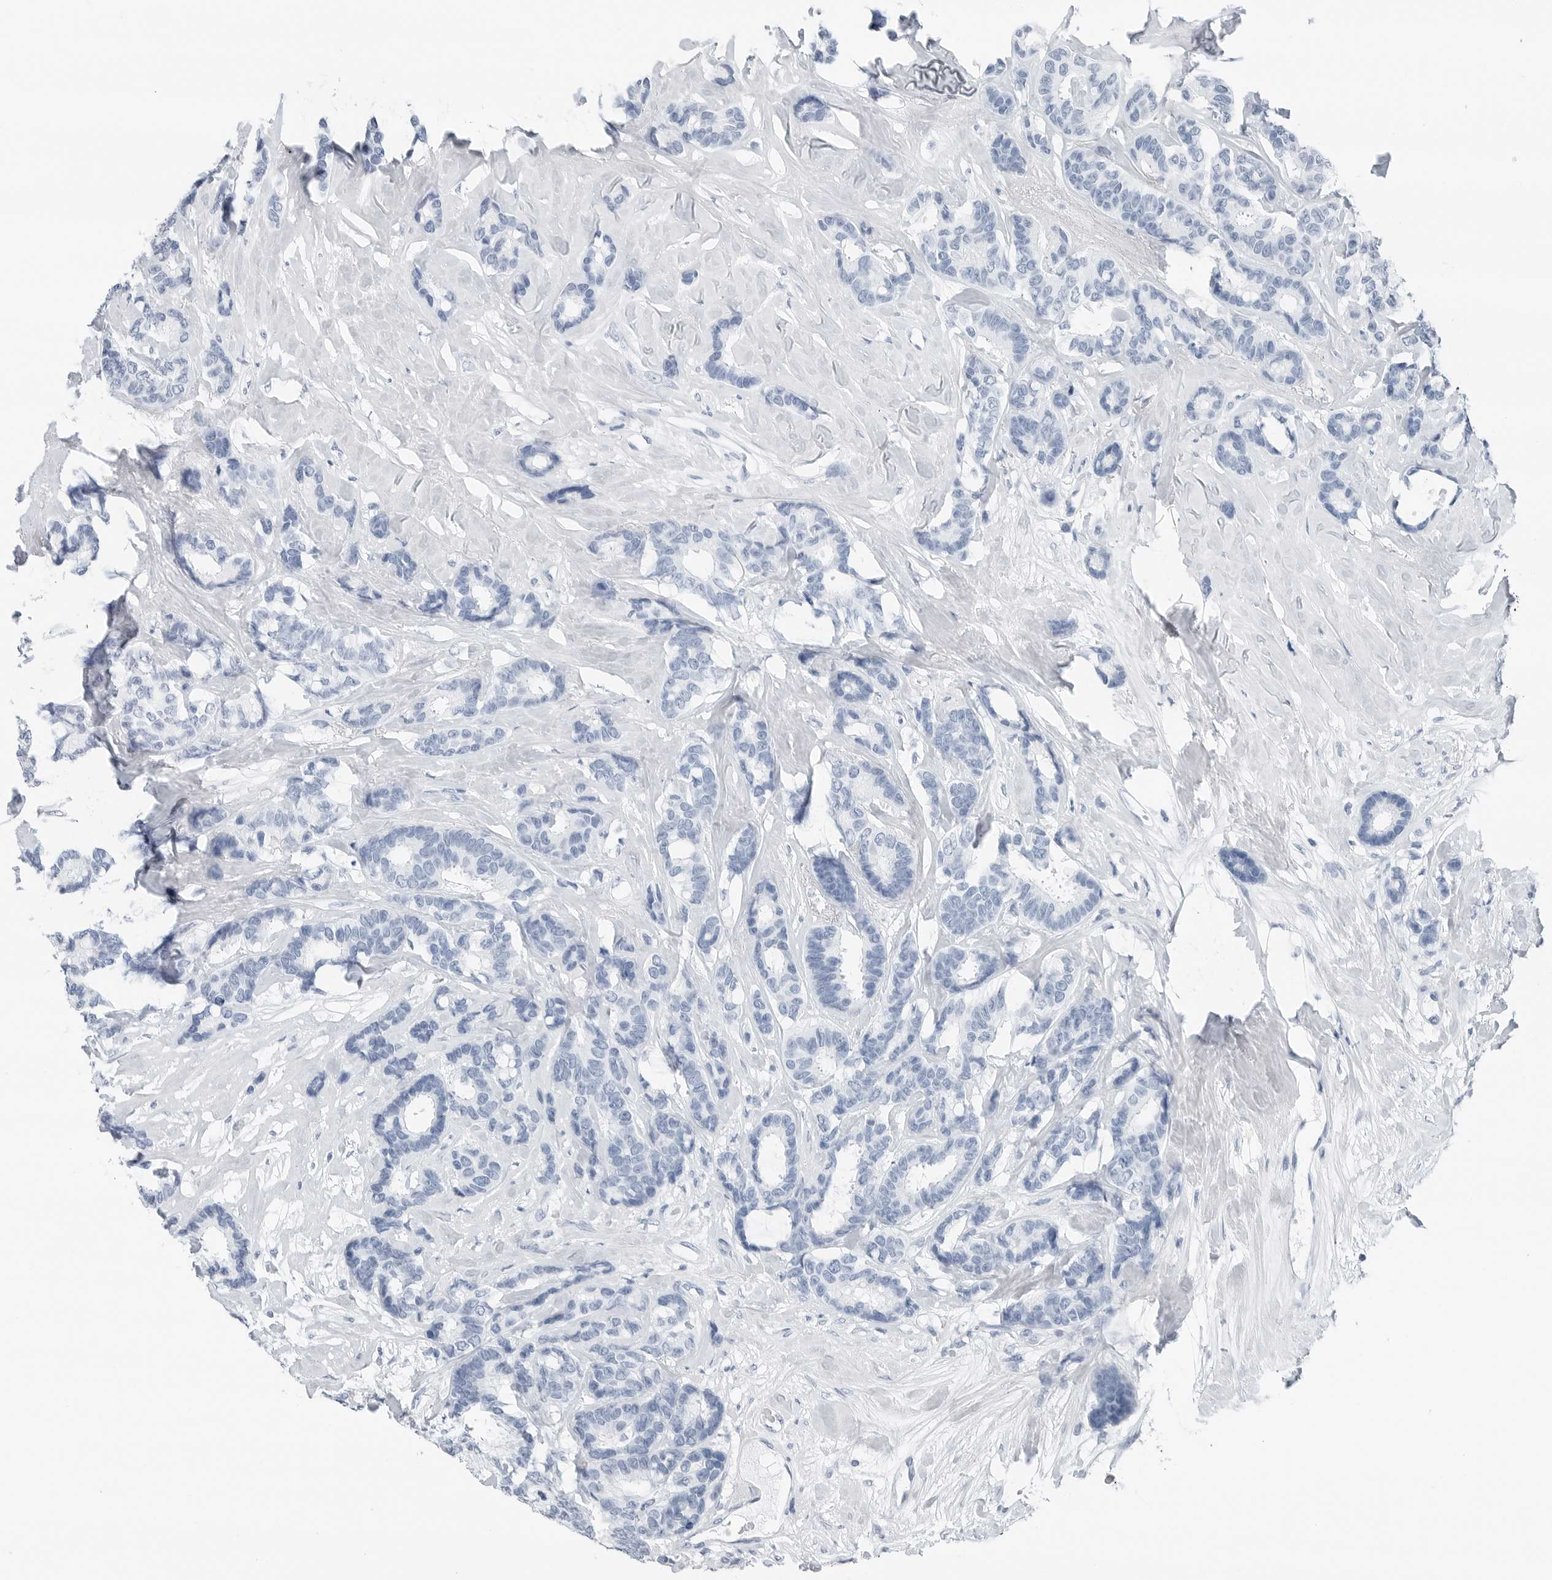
{"staining": {"intensity": "negative", "quantity": "none", "location": "none"}, "tissue": "breast cancer", "cell_type": "Tumor cells", "image_type": "cancer", "snomed": [{"axis": "morphology", "description": "Duct carcinoma"}, {"axis": "topography", "description": "Breast"}], "caption": "High power microscopy histopathology image of an immunohistochemistry histopathology image of breast cancer, revealing no significant staining in tumor cells.", "gene": "SLPI", "patient": {"sex": "female", "age": 87}}